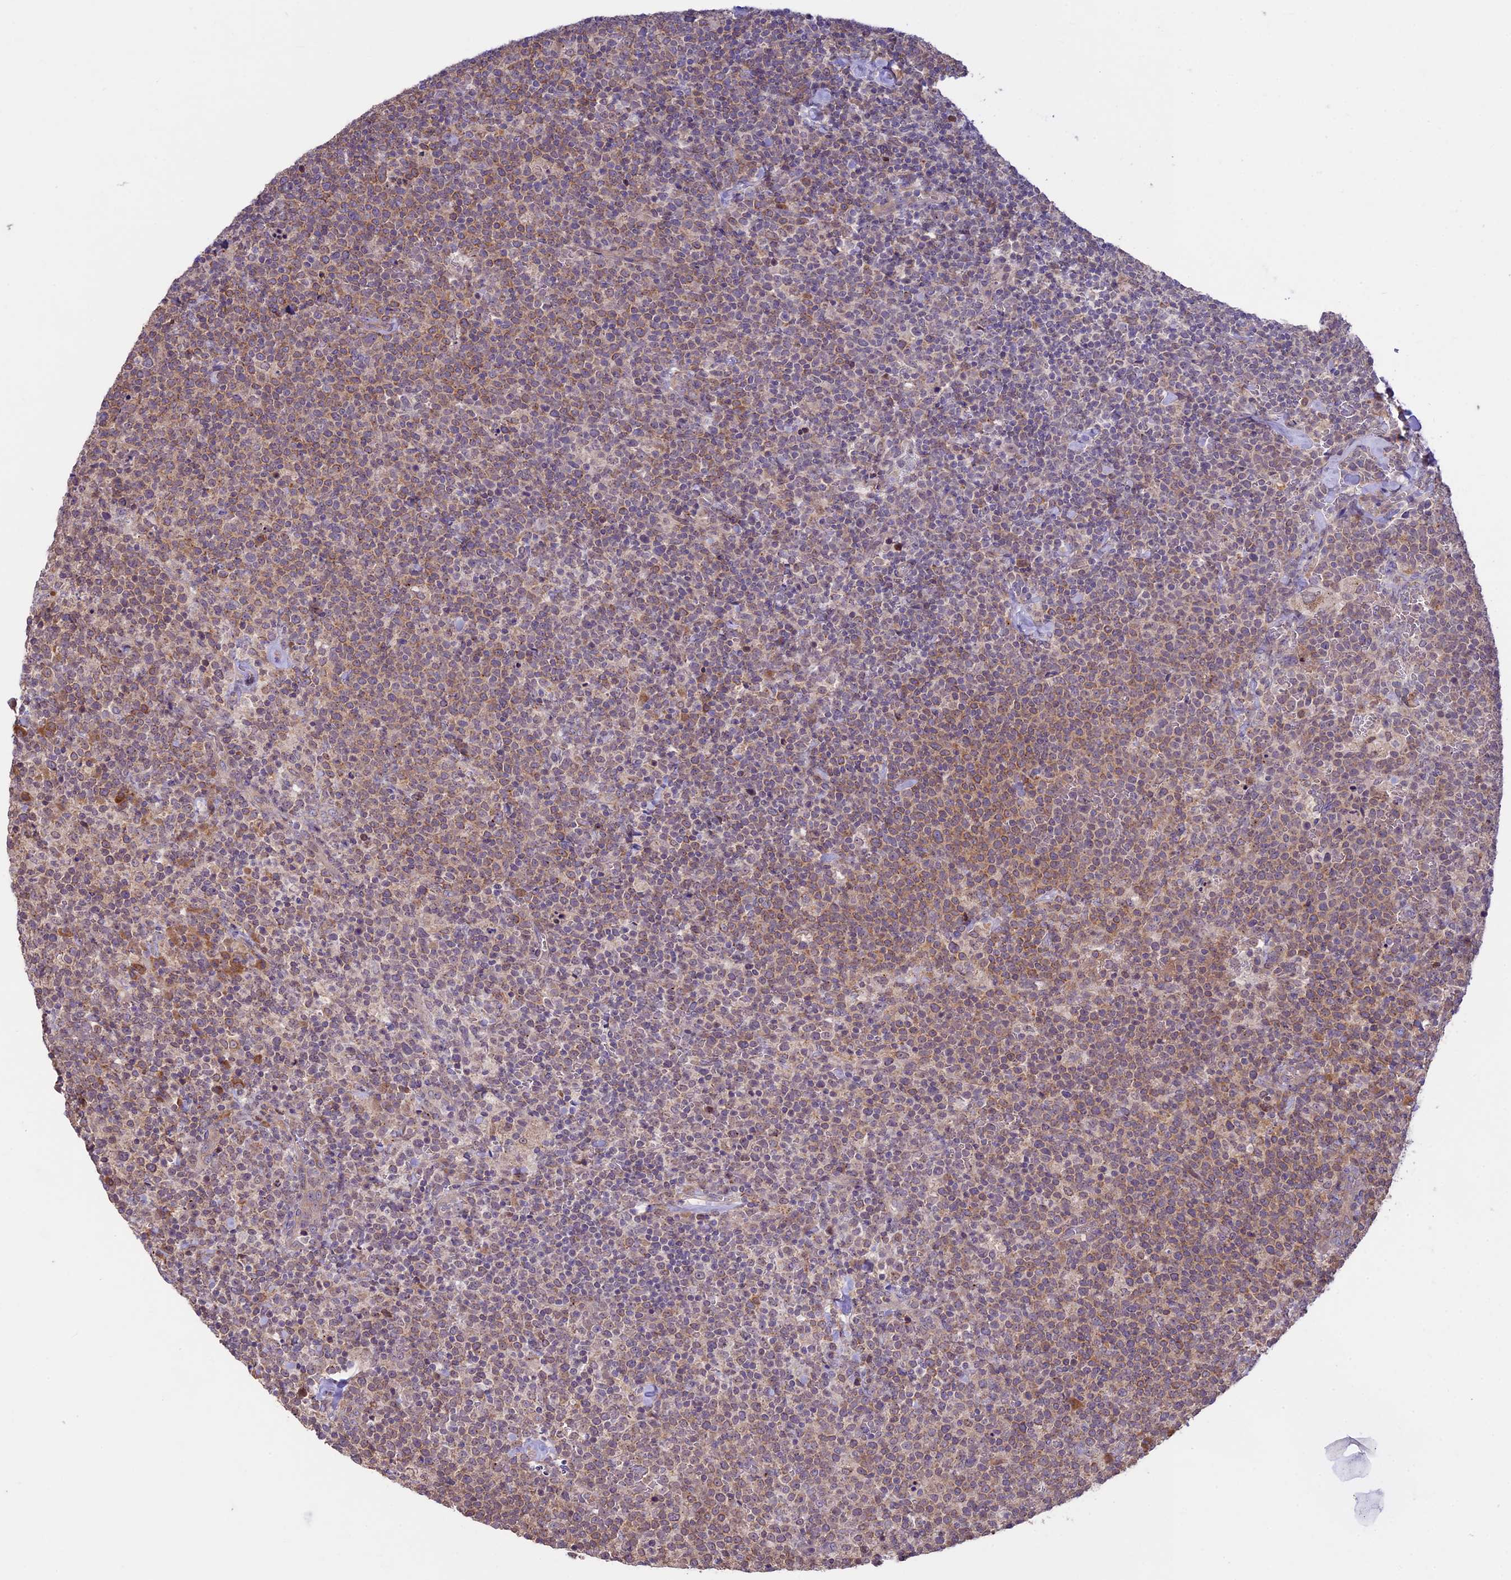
{"staining": {"intensity": "moderate", "quantity": "<25%", "location": "cytoplasmic/membranous"}, "tissue": "lymphoma", "cell_type": "Tumor cells", "image_type": "cancer", "snomed": [{"axis": "morphology", "description": "Malignant lymphoma, non-Hodgkin's type, High grade"}, {"axis": "topography", "description": "Lymph node"}], "caption": "An image of human lymphoma stained for a protein shows moderate cytoplasmic/membranous brown staining in tumor cells.", "gene": "BCAS4", "patient": {"sex": "male", "age": 61}}